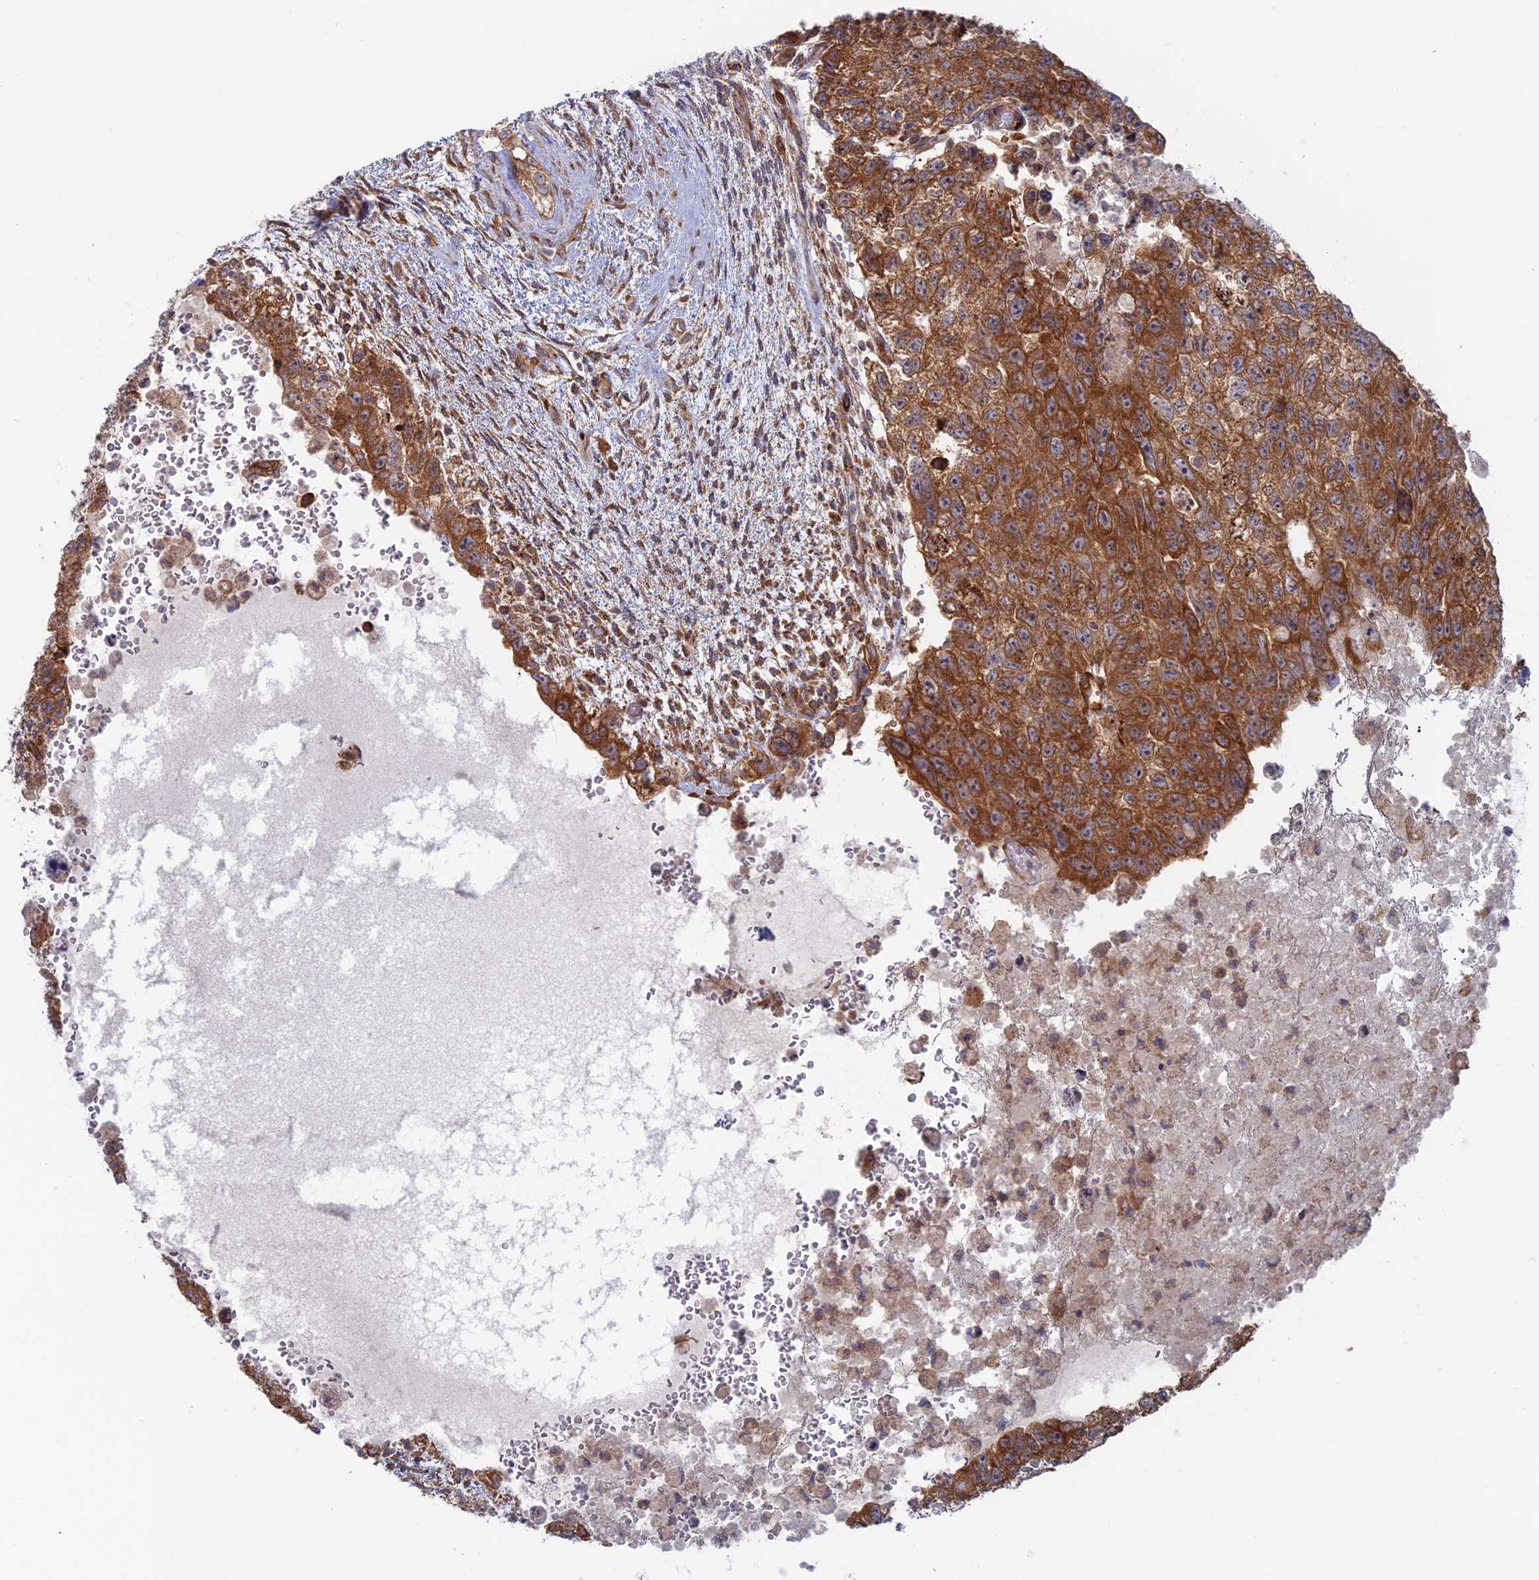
{"staining": {"intensity": "moderate", "quantity": ">75%", "location": "cytoplasmic/membranous"}, "tissue": "testis cancer", "cell_type": "Tumor cells", "image_type": "cancer", "snomed": [{"axis": "morphology", "description": "Carcinoma, Embryonal, NOS"}, {"axis": "topography", "description": "Testis"}], "caption": "Moderate cytoplasmic/membranous positivity is present in about >75% of tumor cells in testis embryonal carcinoma.", "gene": "TBC1D30", "patient": {"sex": "male", "age": 26}}